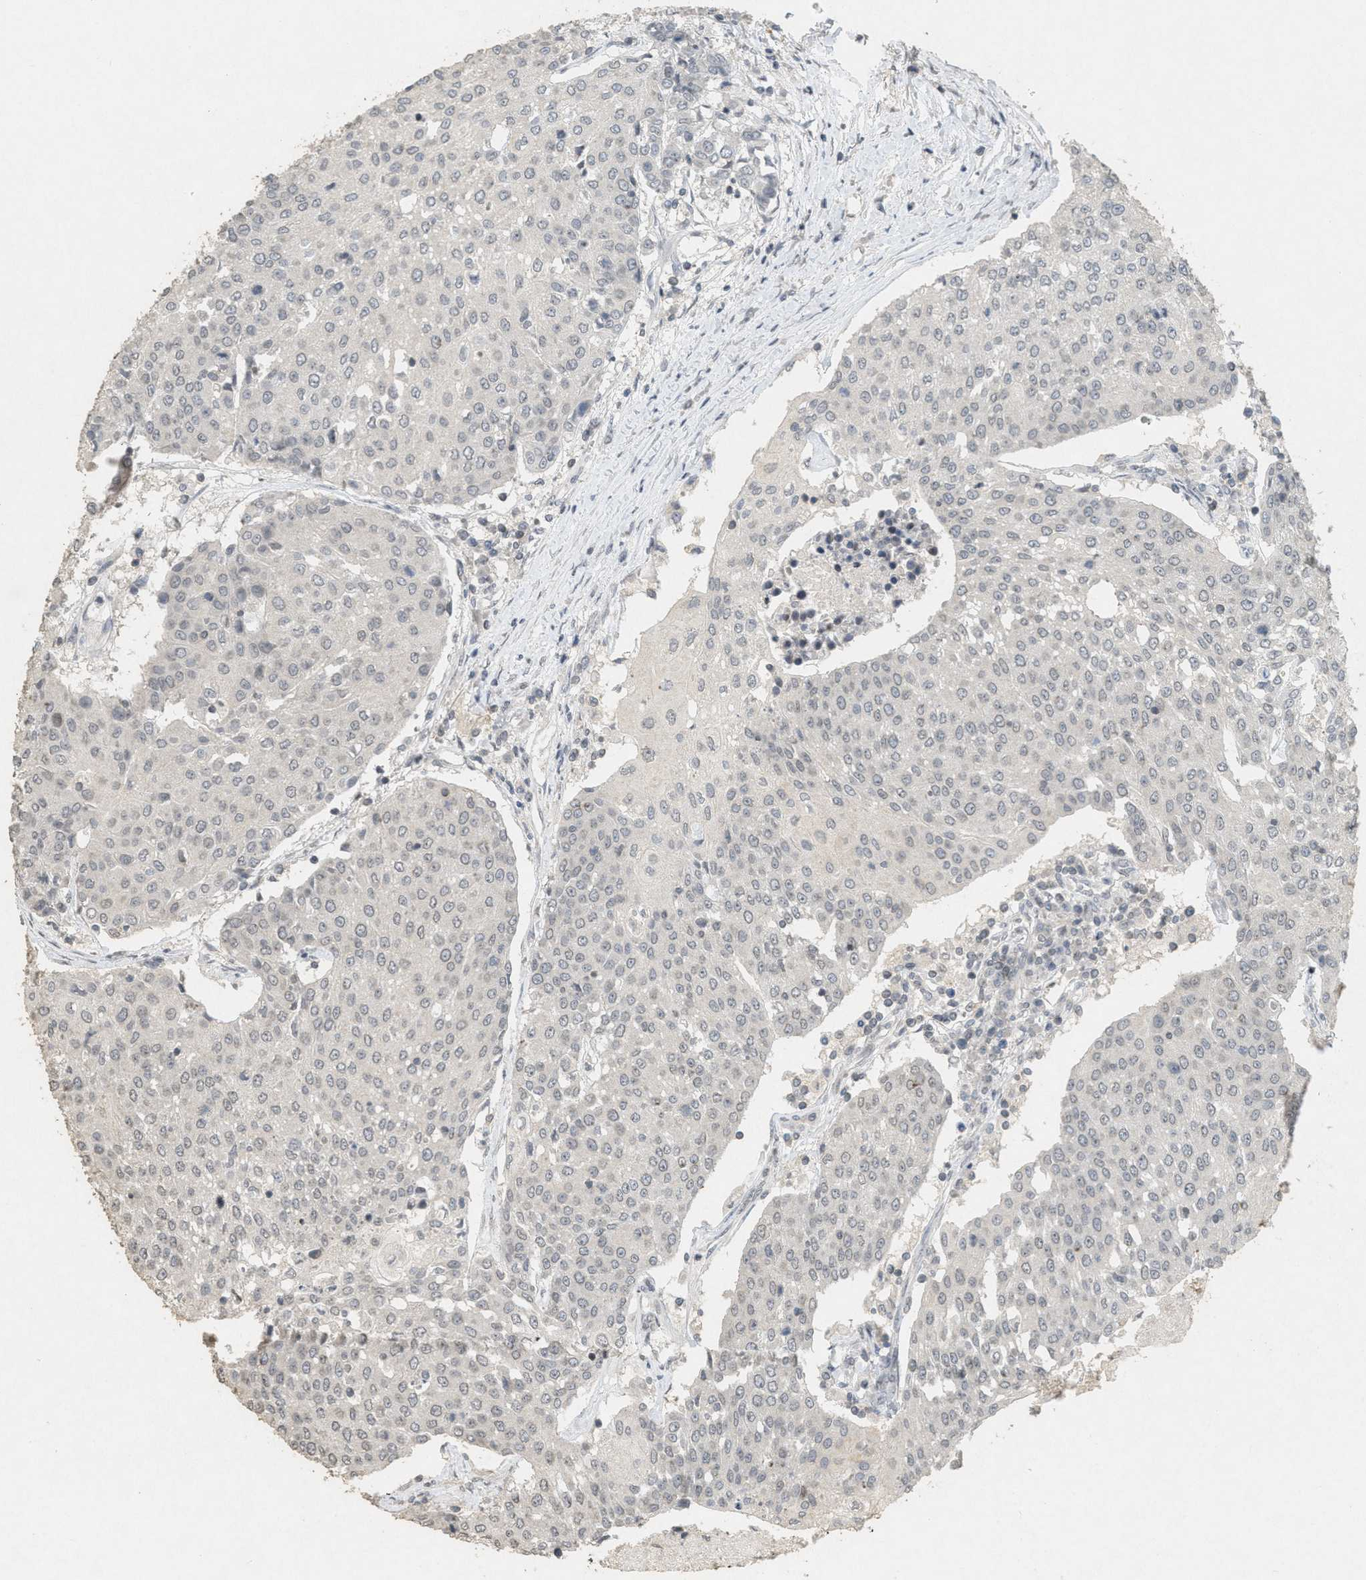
{"staining": {"intensity": "negative", "quantity": "none", "location": "none"}, "tissue": "urothelial cancer", "cell_type": "Tumor cells", "image_type": "cancer", "snomed": [{"axis": "morphology", "description": "Urothelial carcinoma, High grade"}, {"axis": "topography", "description": "Urinary bladder"}], "caption": "Tumor cells show no significant positivity in urothelial carcinoma (high-grade).", "gene": "ABHD6", "patient": {"sex": "female", "age": 85}}